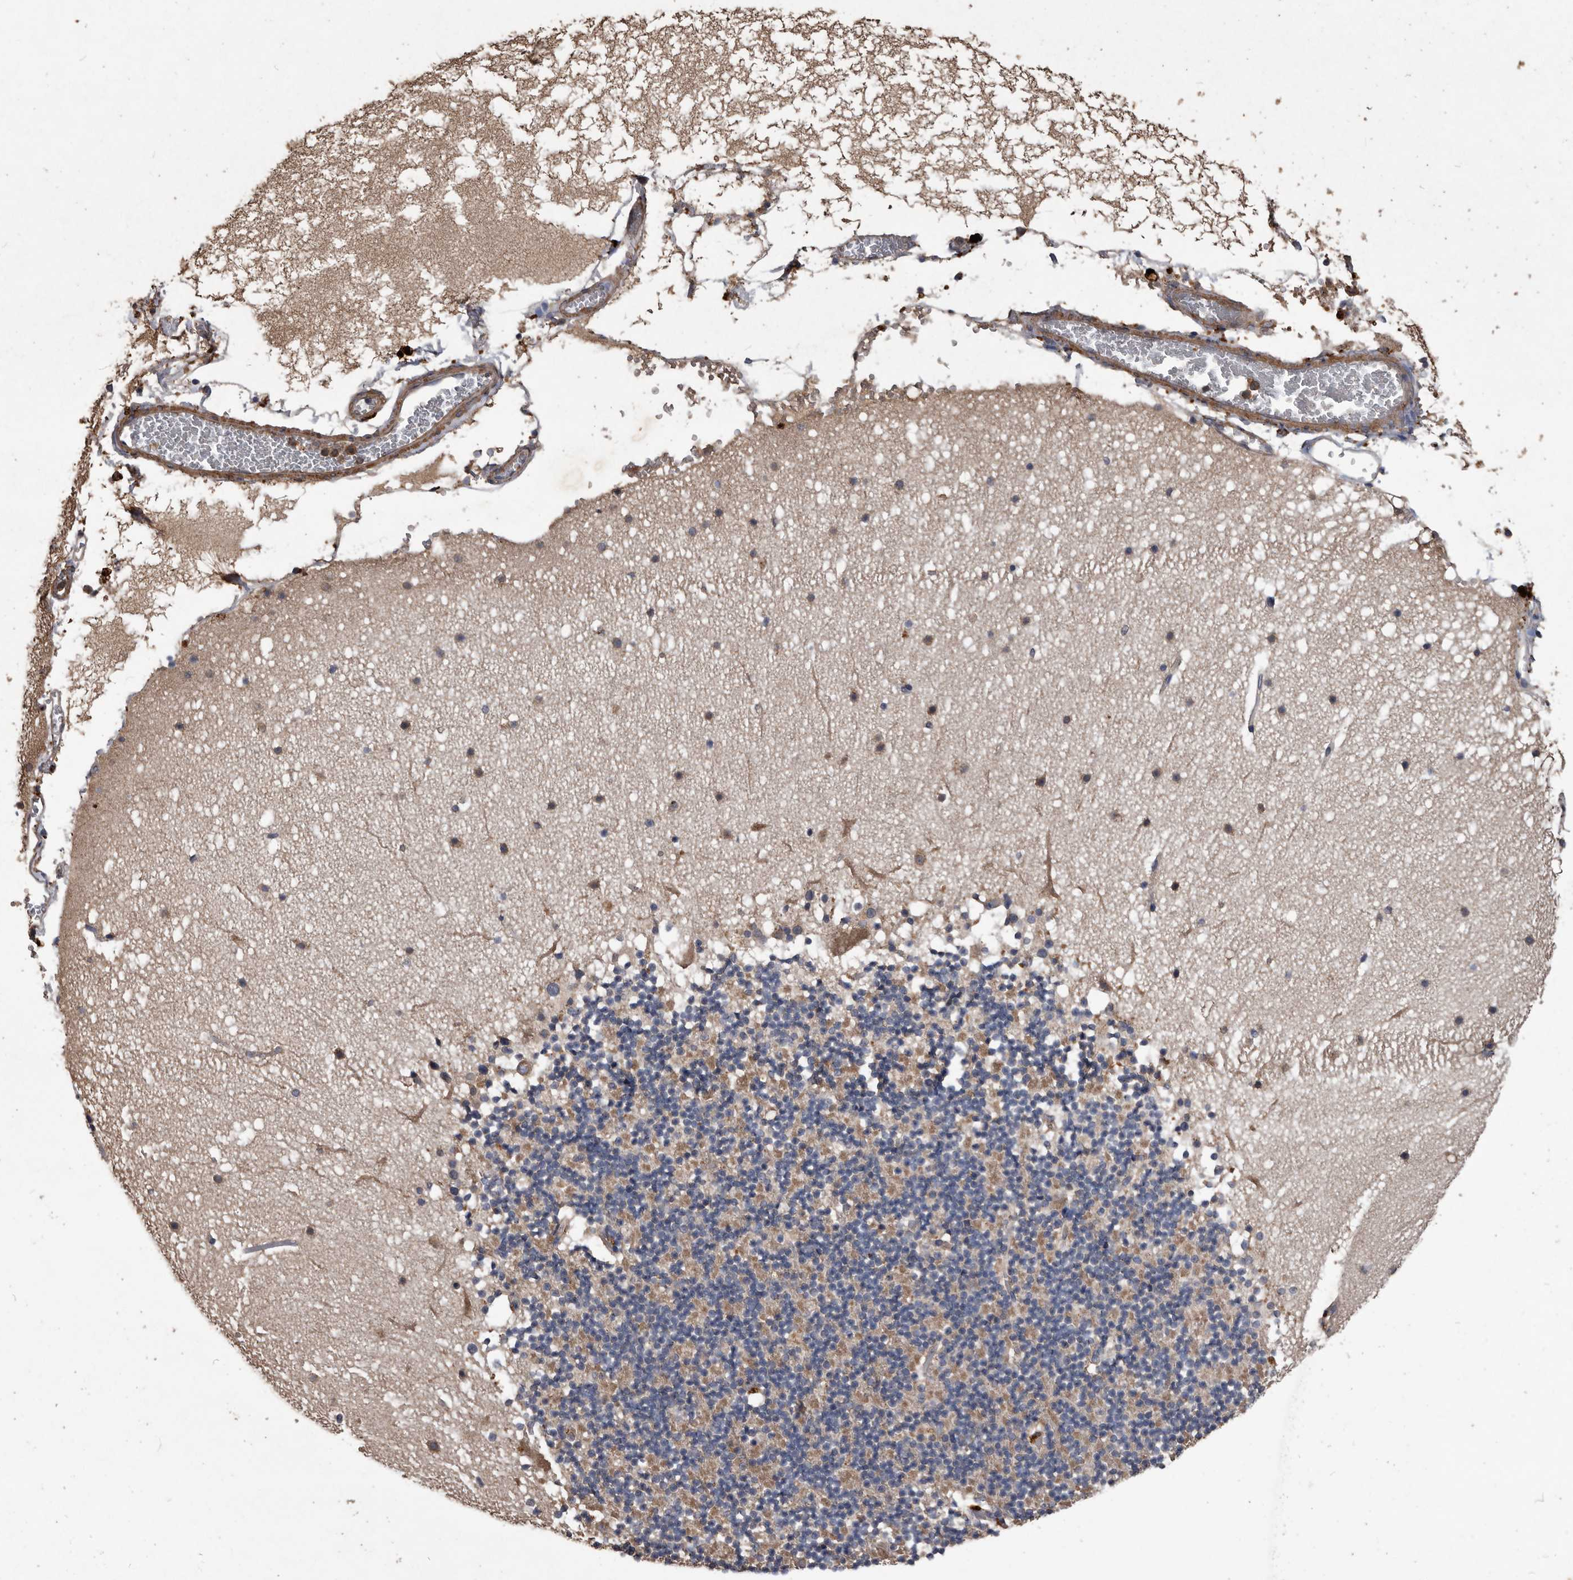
{"staining": {"intensity": "moderate", "quantity": "25%-75%", "location": "cytoplasmic/membranous"}, "tissue": "cerebellum", "cell_type": "Cells in granular layer", "image_type": "normal", "snomed": [{"axis": "morphology", "description": "Normal tissue, NOS"}, {"axis": "topography", "description": "Cerebellum"}], "caption": "A high-resolution photomicrograph shows IHC staining of unremarkable cerebellum, which demonstrates moderate cytoplasmic/membranous positivity in approximately 25%-75% of cells in granular layer.", "gene": "NRBP1", "patient": {"sex": "male", "age": 57}}